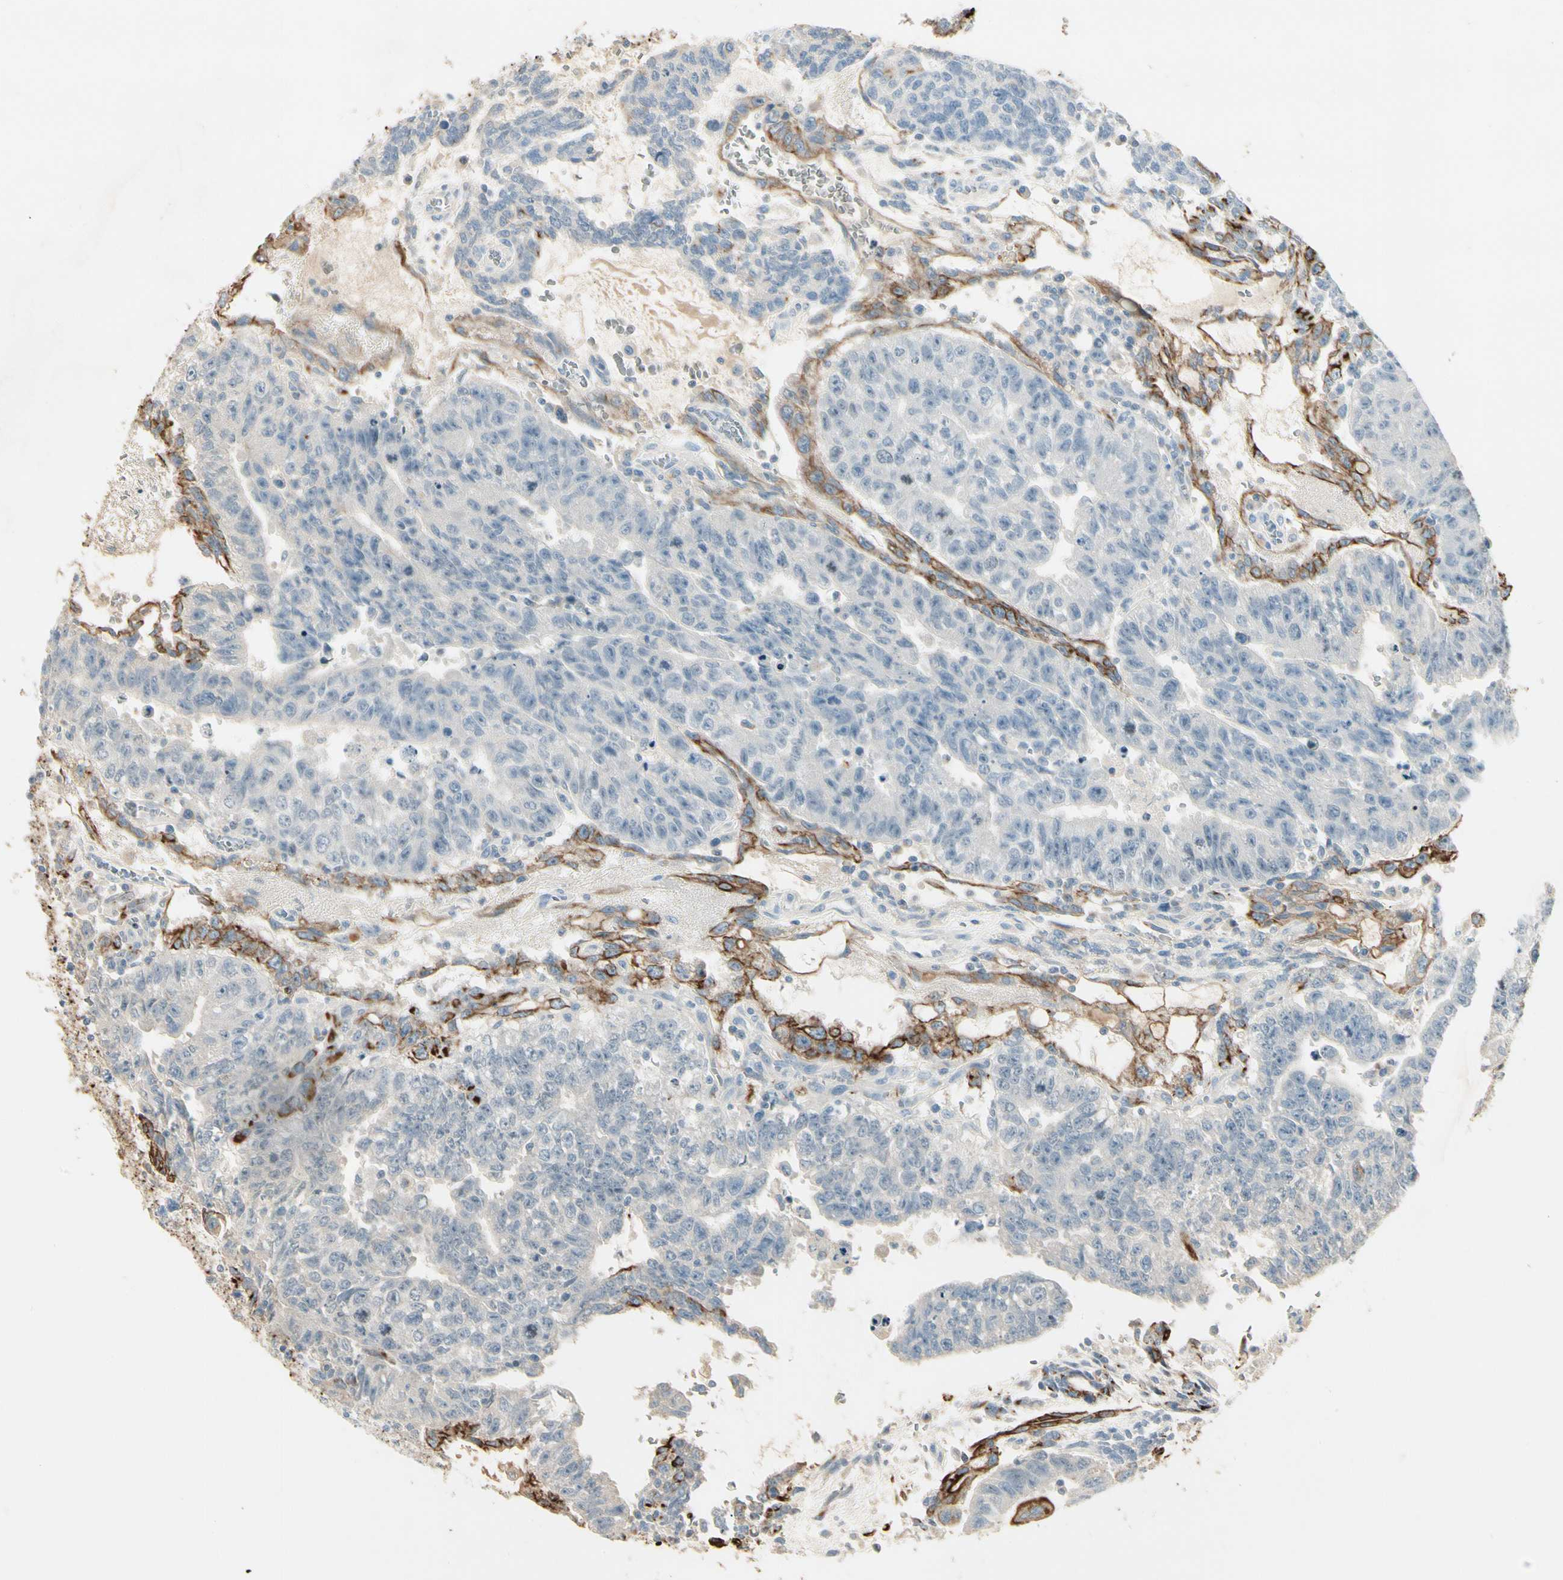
{"staining": {"intensity": "negative", "quantity": "none", "location": "none"}, "tissue": "testis cancer", "cell_type": "Tumor cells", "image_type": "cancer", "snomed": [{"axis": "morphology", "description": "Seminoma, NOS"}, {"axis": "morphology", "description": "Carcinoma, Embryonal, NOS"}, {"axis": "topography", "description": "Testis"}], "caption": "This is a histopathology image of immunohistochemistry (IHC) staining of seminoma (testis), which shows no positivity in tumor cells.", "gene": "SKIL", "patient": {"sex": "male", "age": 52}}